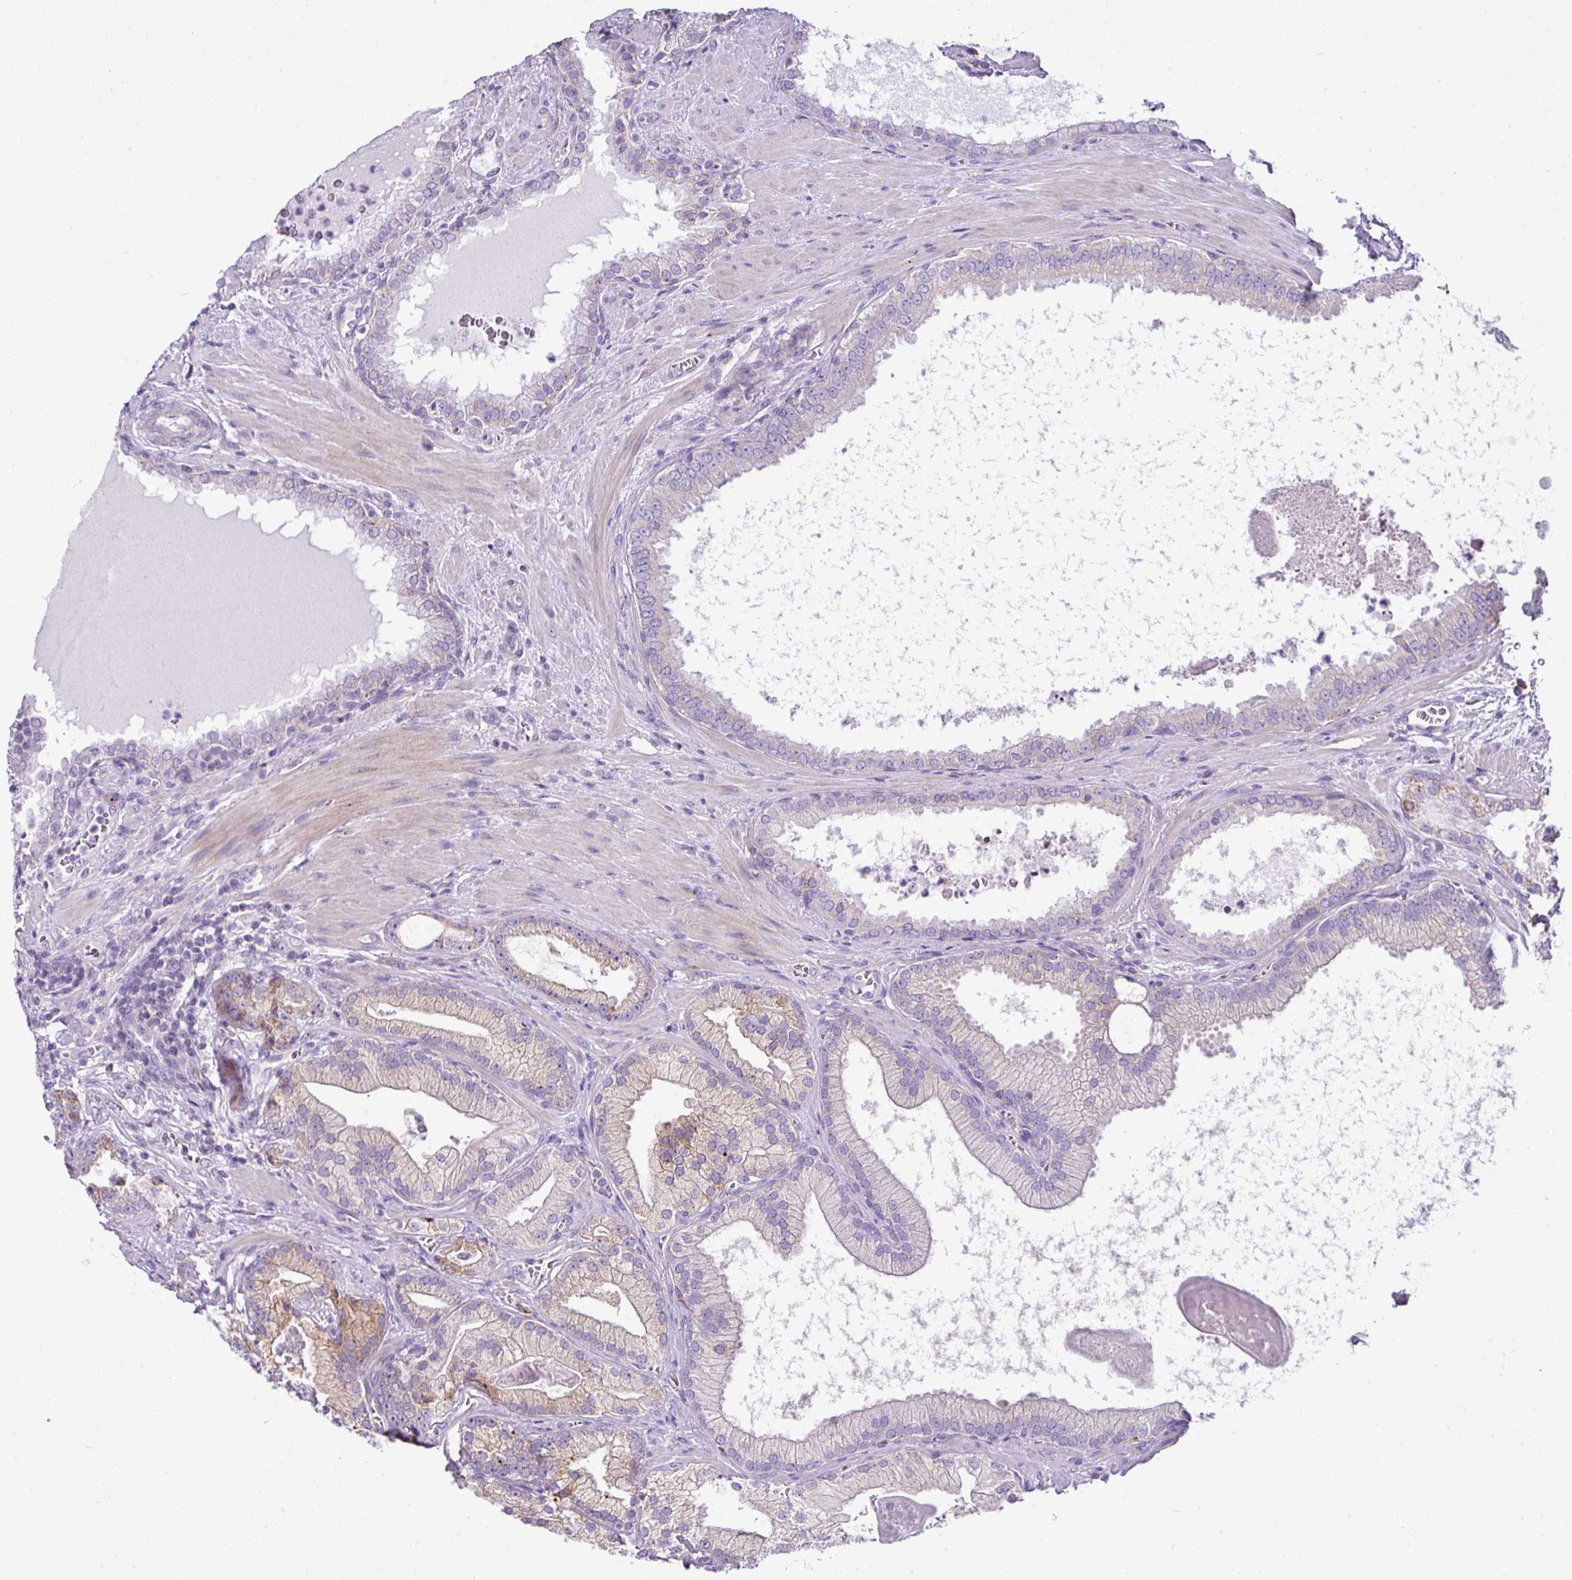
{"staining": {"intensity": "weak", "quantity": "<25%", "location": "cytoplasmic/membranous"}, "tissue": "prostate cancer", "cell_type": "Tumor cells", "image_type": "cancer", "snomed": [{"axis": "morphology", "description": "Adenocarcinoma, High grade"}, {"axis": "topography", "description": "Prostate"}], "caption": "Tumor cells show no significant protein staining in prostate cancer.", "gene": "PGAP4", "patient": {"sex": "male", "age": 68}}